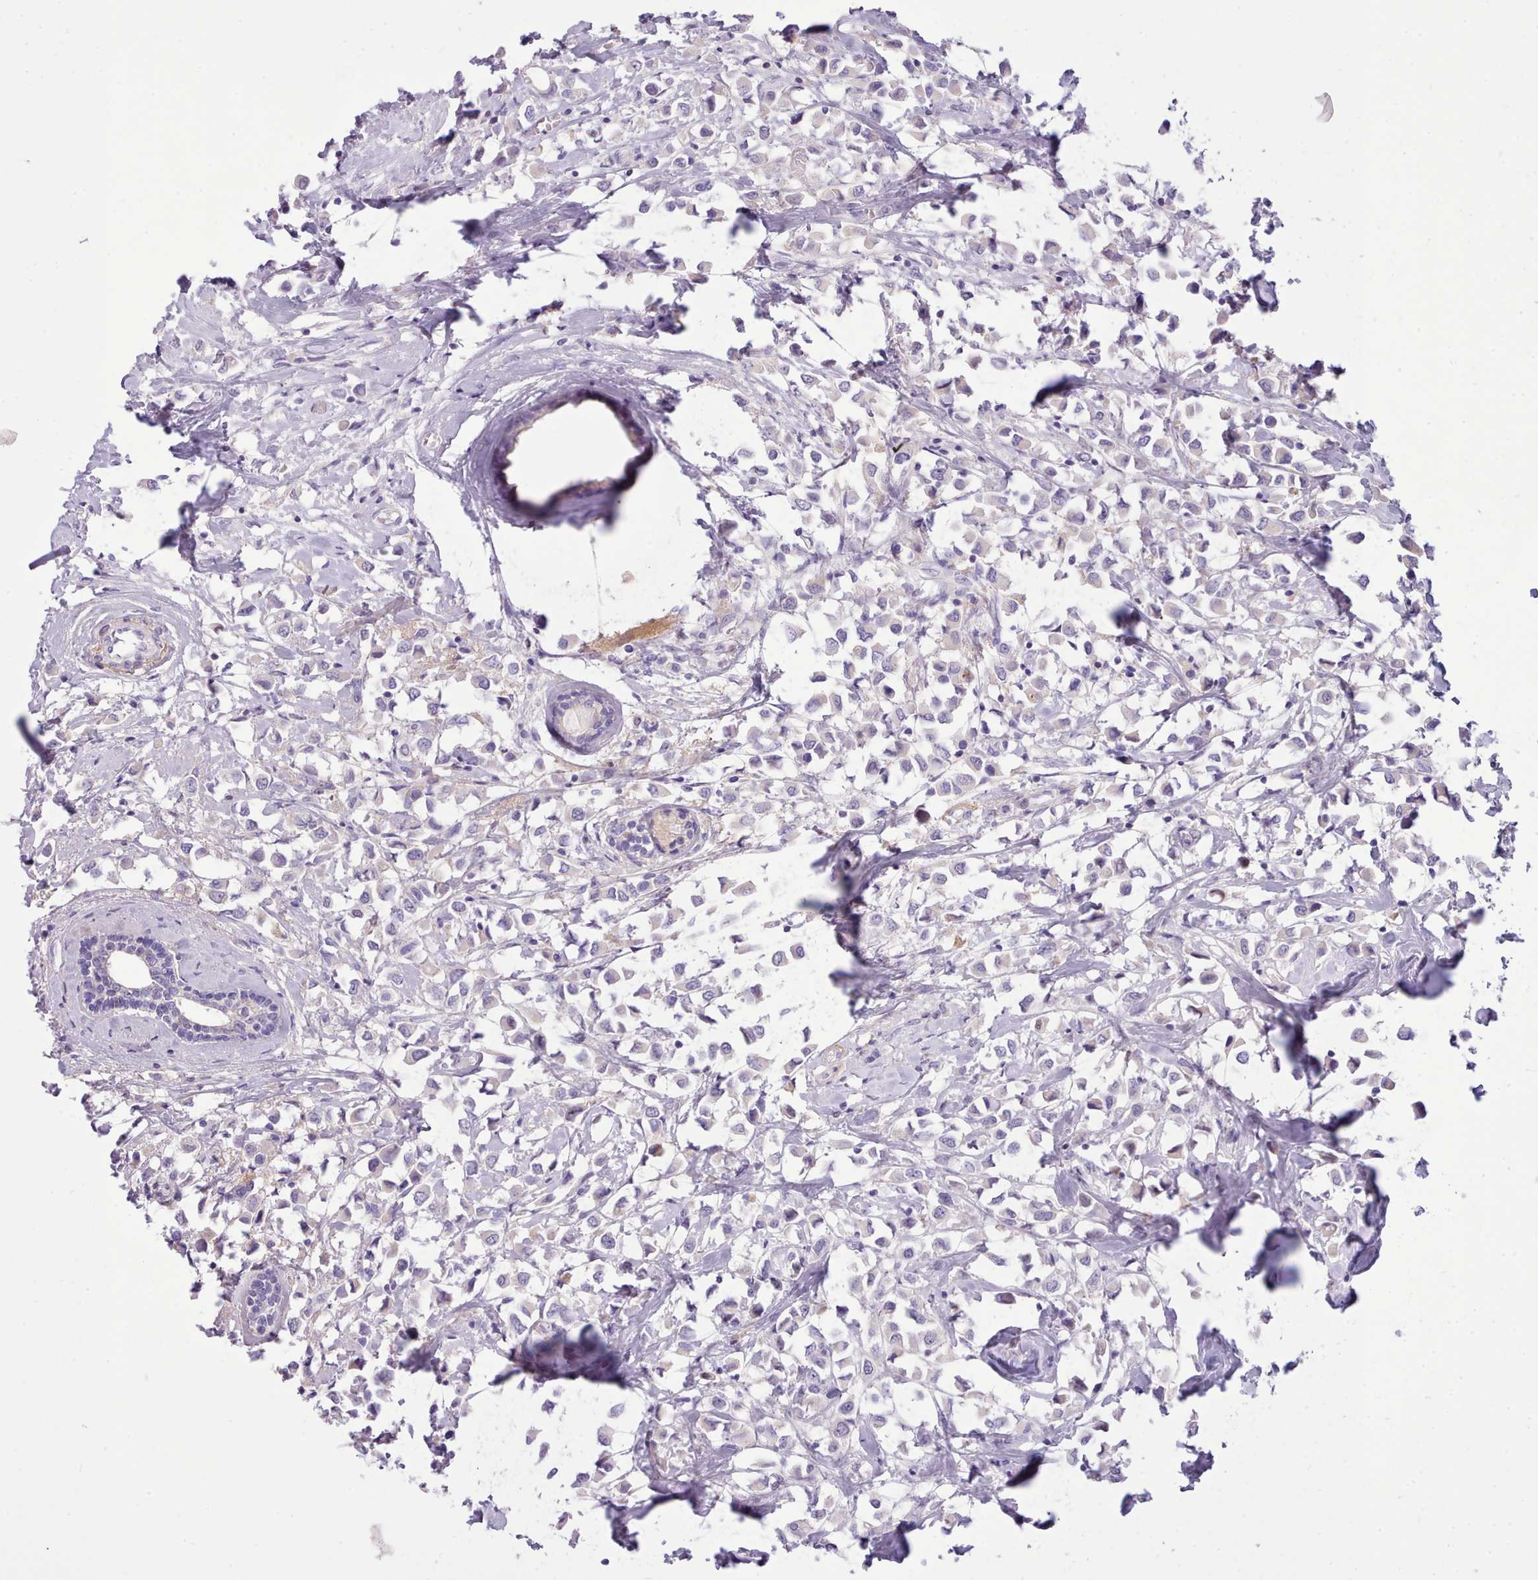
{"staining": {"intensity": "negative", "quantity": "none", "location": "none"}, "tissue": "breast cancer", "cell_type": "Tumor cells", "image_type": "cancer", "snomed": [{"axis": "morphology", "description": "Duct carcinoma"}, {"axis": "topography", "description": "Breast"}], "caption": "The photomicrograph demonstrates no staining of tumor cells in breast cancer.", "gene": "CYP2A13", "patient": {"sex": "female", "age": 61}}